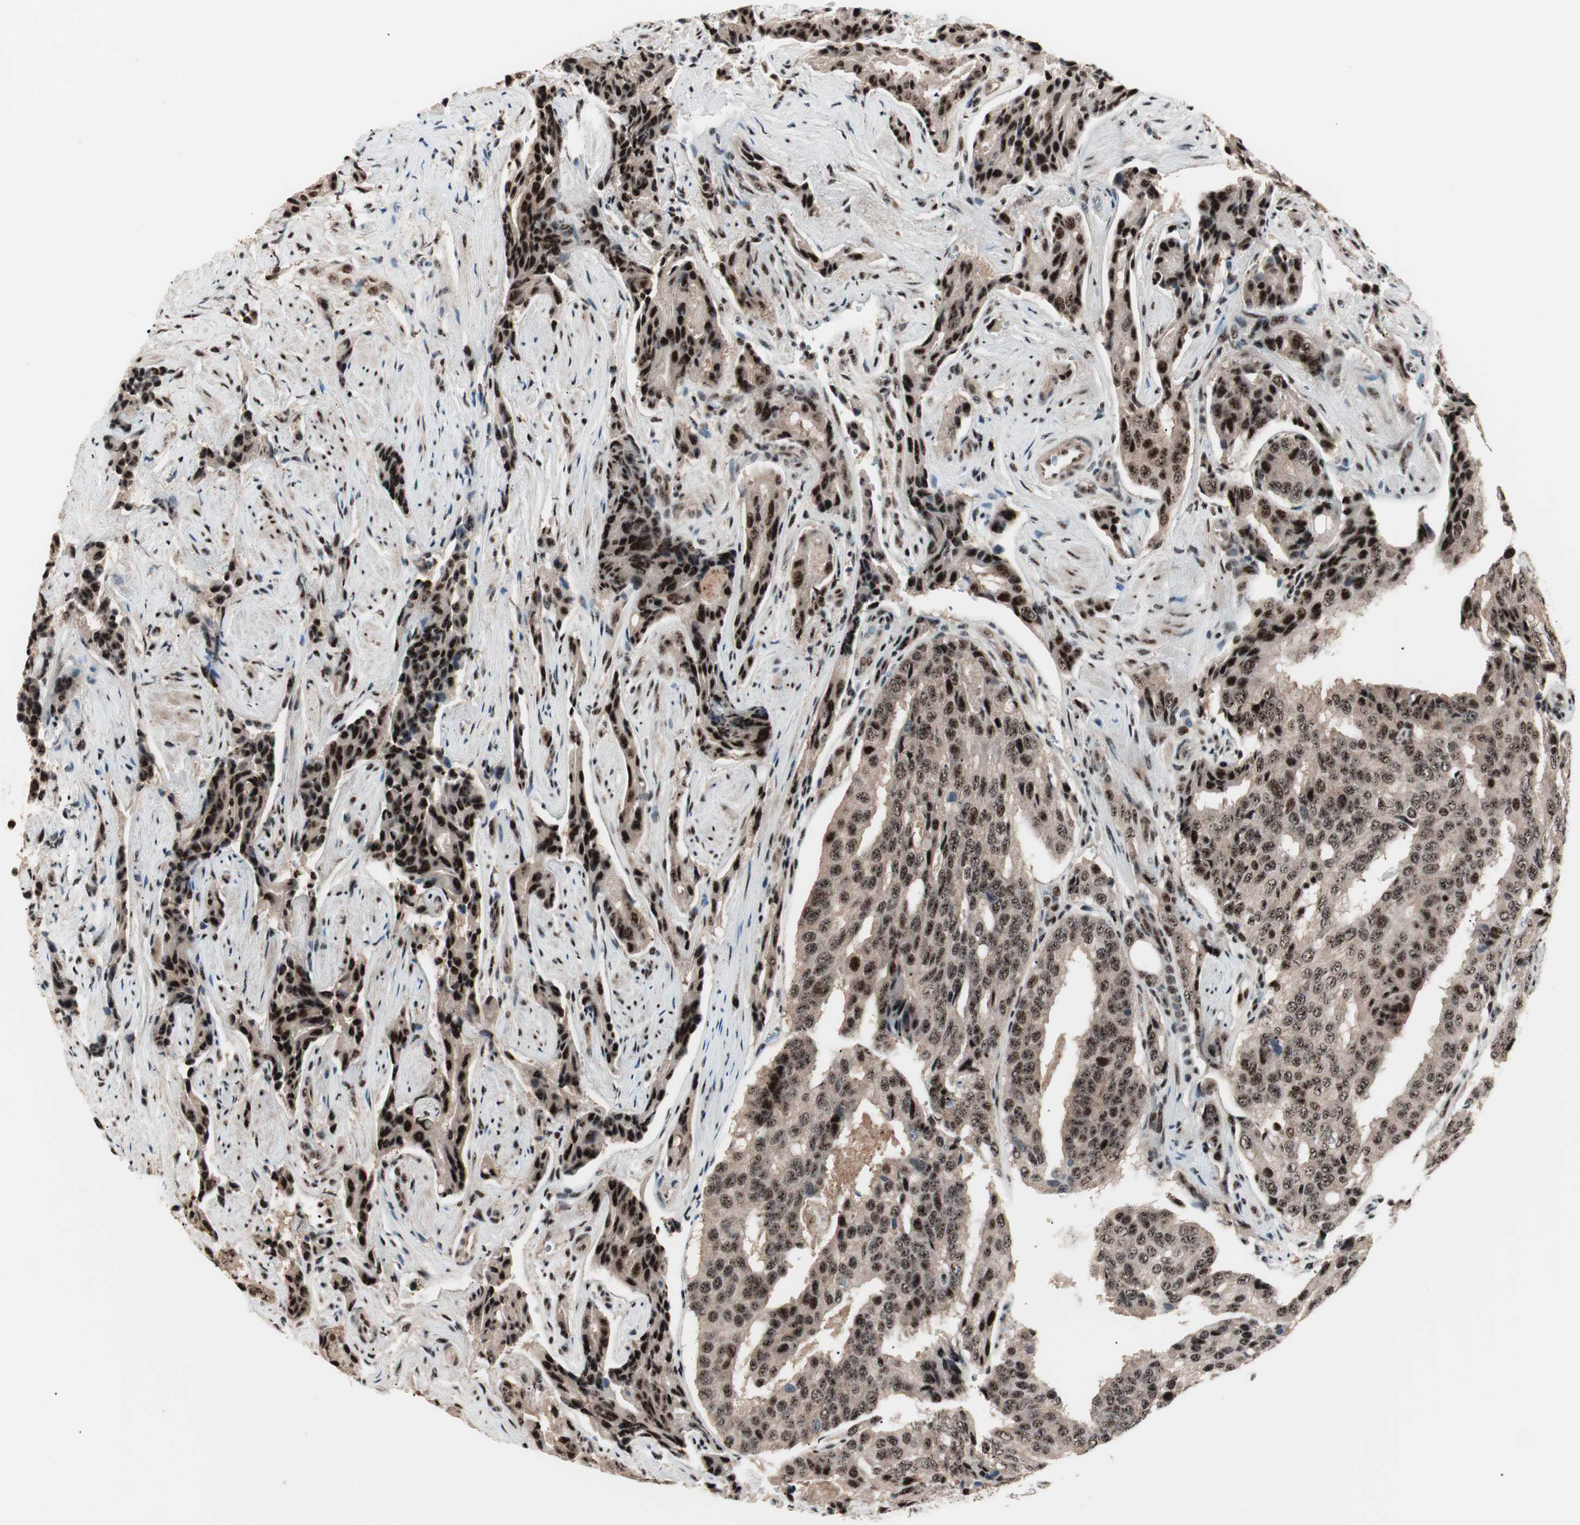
{"staining": {"intensity": "strong", "quantity": ">75%", "location": "cytoplasmic/membranous,nuclear"}, "tissue": "prostate cancer", "cell_type": "Tumor cells", "image_type": "cancer", "snomed": [{"axis": "morphology", "description": "Adenocarcinoma, High grade"}, {"axis": "topography", "description": "Prostate"}], "caption": "Immunohistochemical staining of prostate cancer (high-grade adenocarcinoma) demonstrates high levels of strong cytoplasmic/membranous and nuclear expression in approximately >75% of tumor cells.", "gene": "NR5A2", "patient": {"sex": "male", "age": 58}}